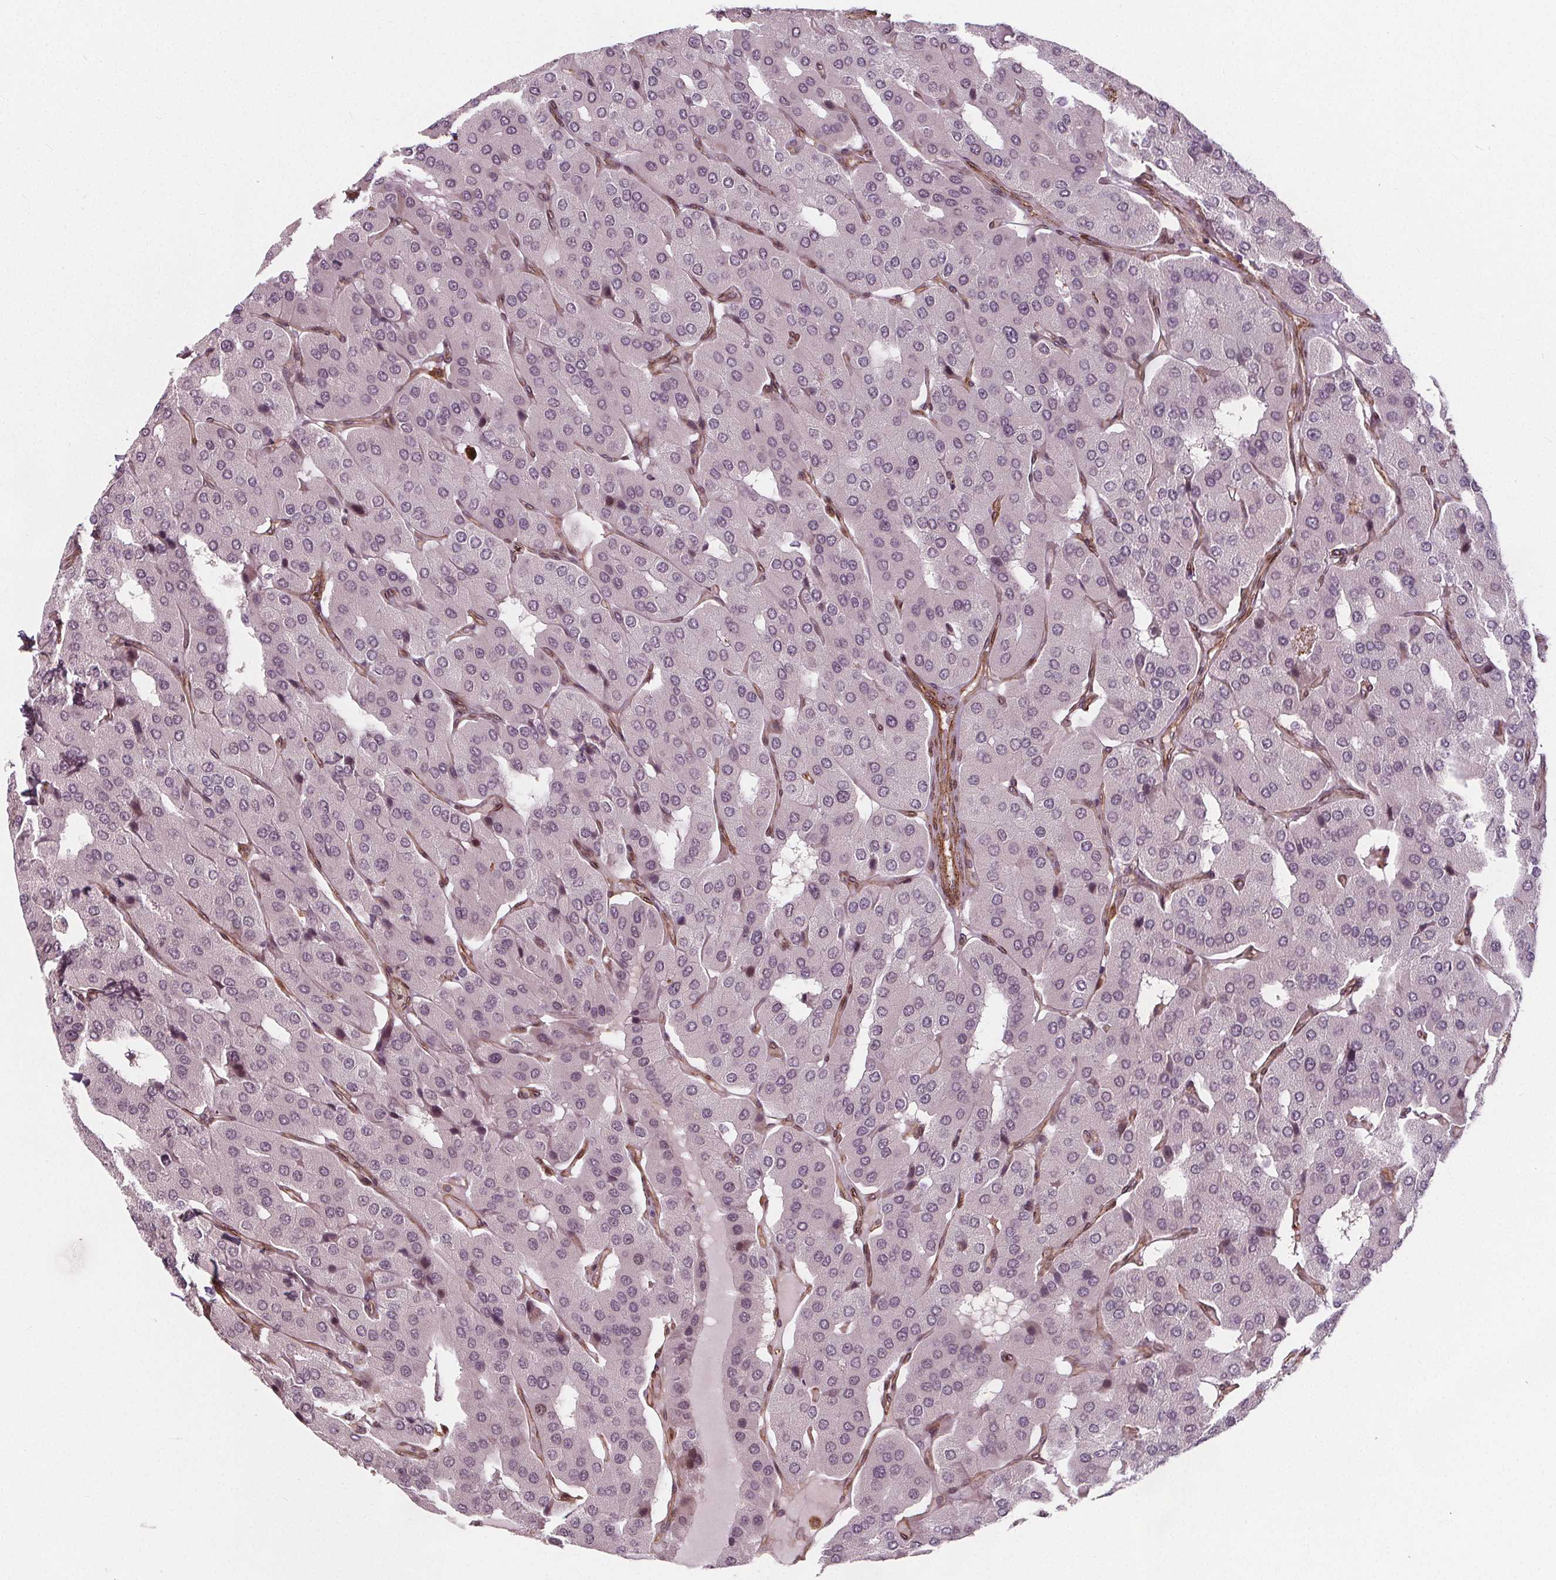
{"staining": {"intensity": "negative", "quantity": "none", "location": "none"}, "tissue": "parathyroid gland", "cell_type": "Glandular cells", "image_type": "normal", "snomed": [{"axis": "morphology", "description": "Normal tissue, NOS"}, {"axis": "morphology", "description": "Adenoma, NOS"}, {"axis": "topography", "description": "Parathyroid gland"}], "caption": "Protein analysis of normal parathyroid gland demonstrates no significant expression in glandular cells. Nuclei are stained in blue.", "gene": "HAS1", "patient": {"sex": "female", "age": 86}}